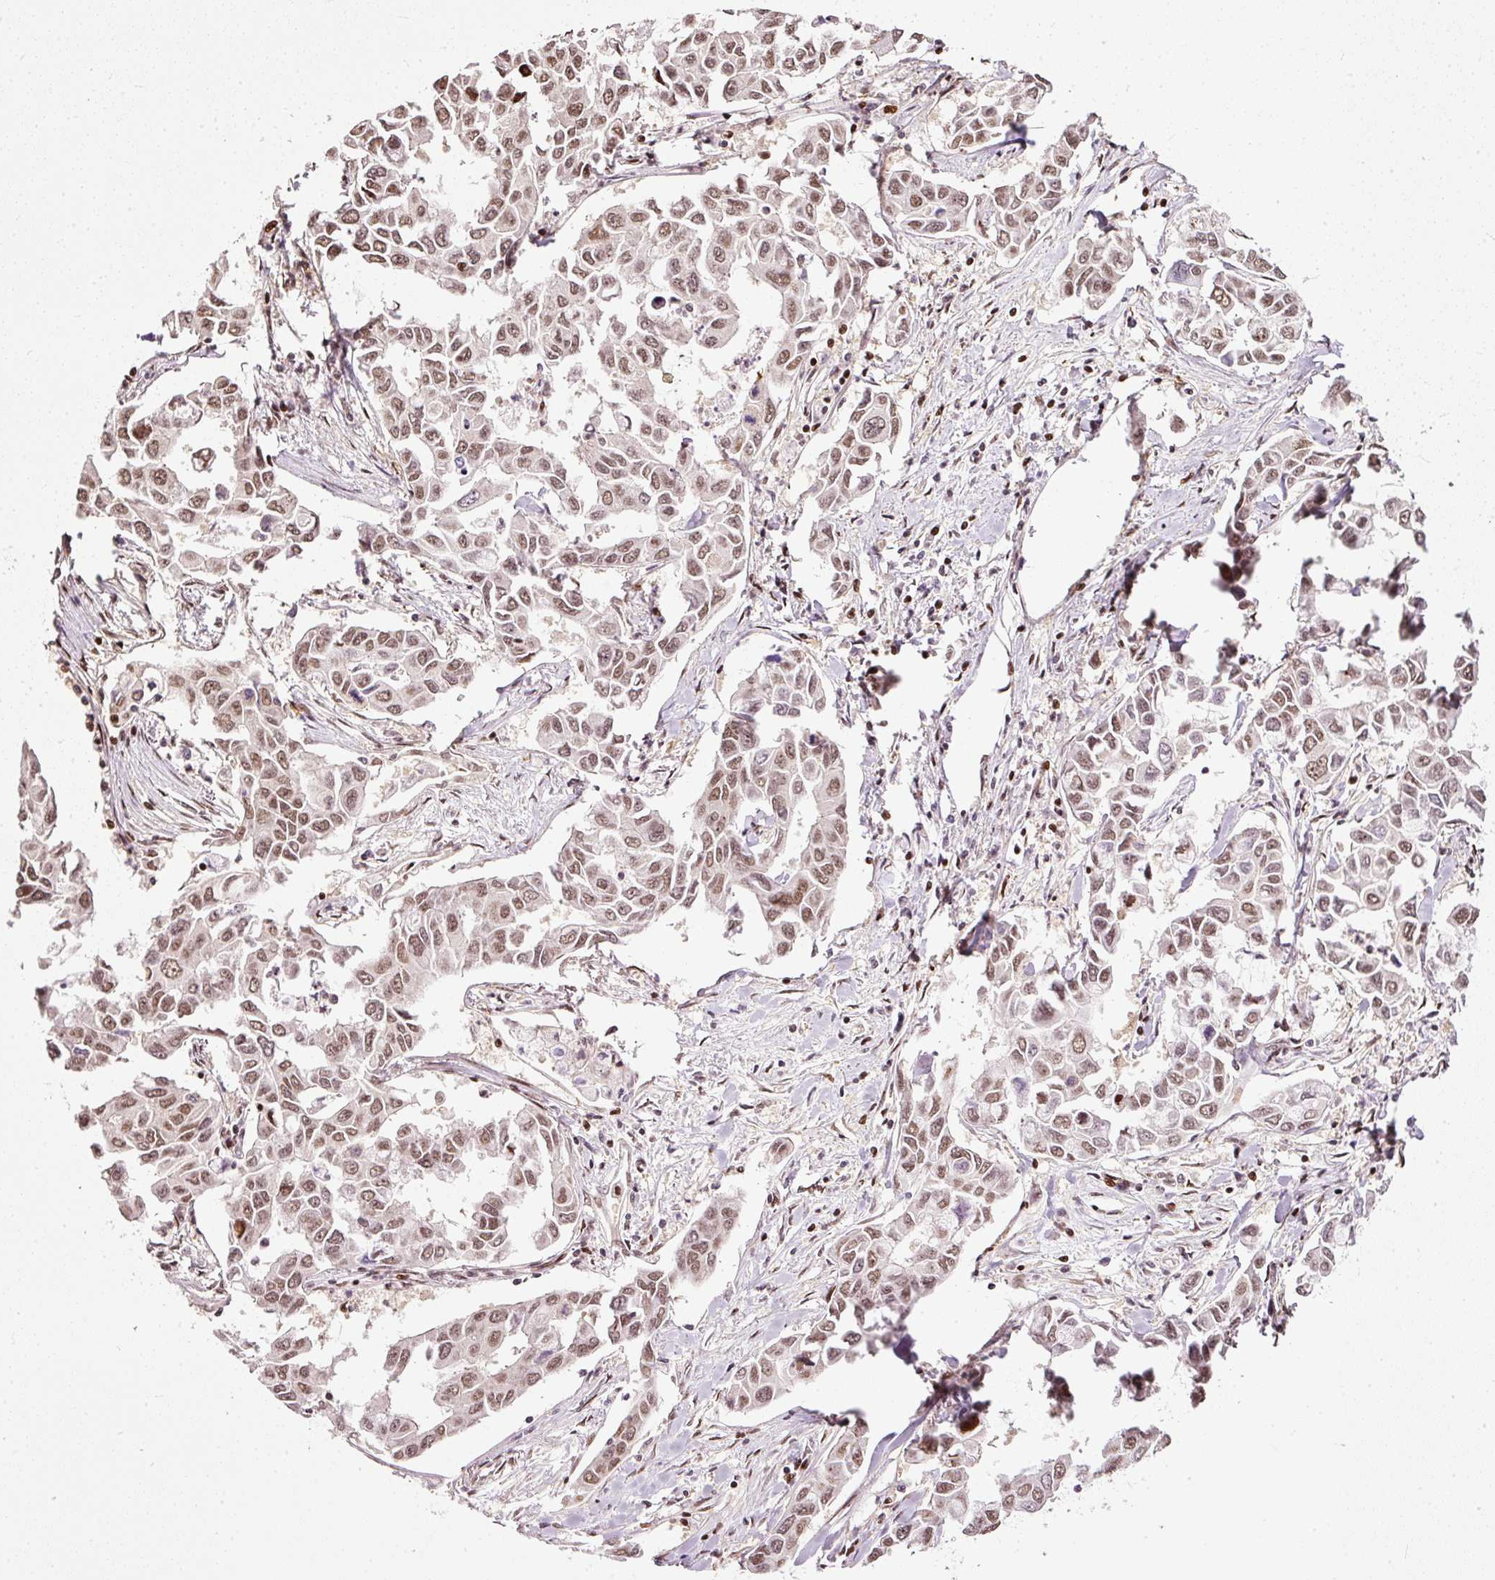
{"staining": {"intensity": "moderate", "quantity": ">75%", "location": "nuclear"}, "tissue": "lung cancer", "cell_type": "Tumor cells", "image_type": "cancer", "snomed": [{"axis": "morphology", "description": "Adenocarcinoma, NOS"}, {"axis": "topography", "description": "Lung"}], "caption": "This histopathology image shows immunohistochemistry staining of human lung cancer (adenocarcinoma), with medium moderate nuclear positivity in approximately >75% of tumor cells.", "gene": "ZNF778", "patient": {"sex": "male", "age": 64}}